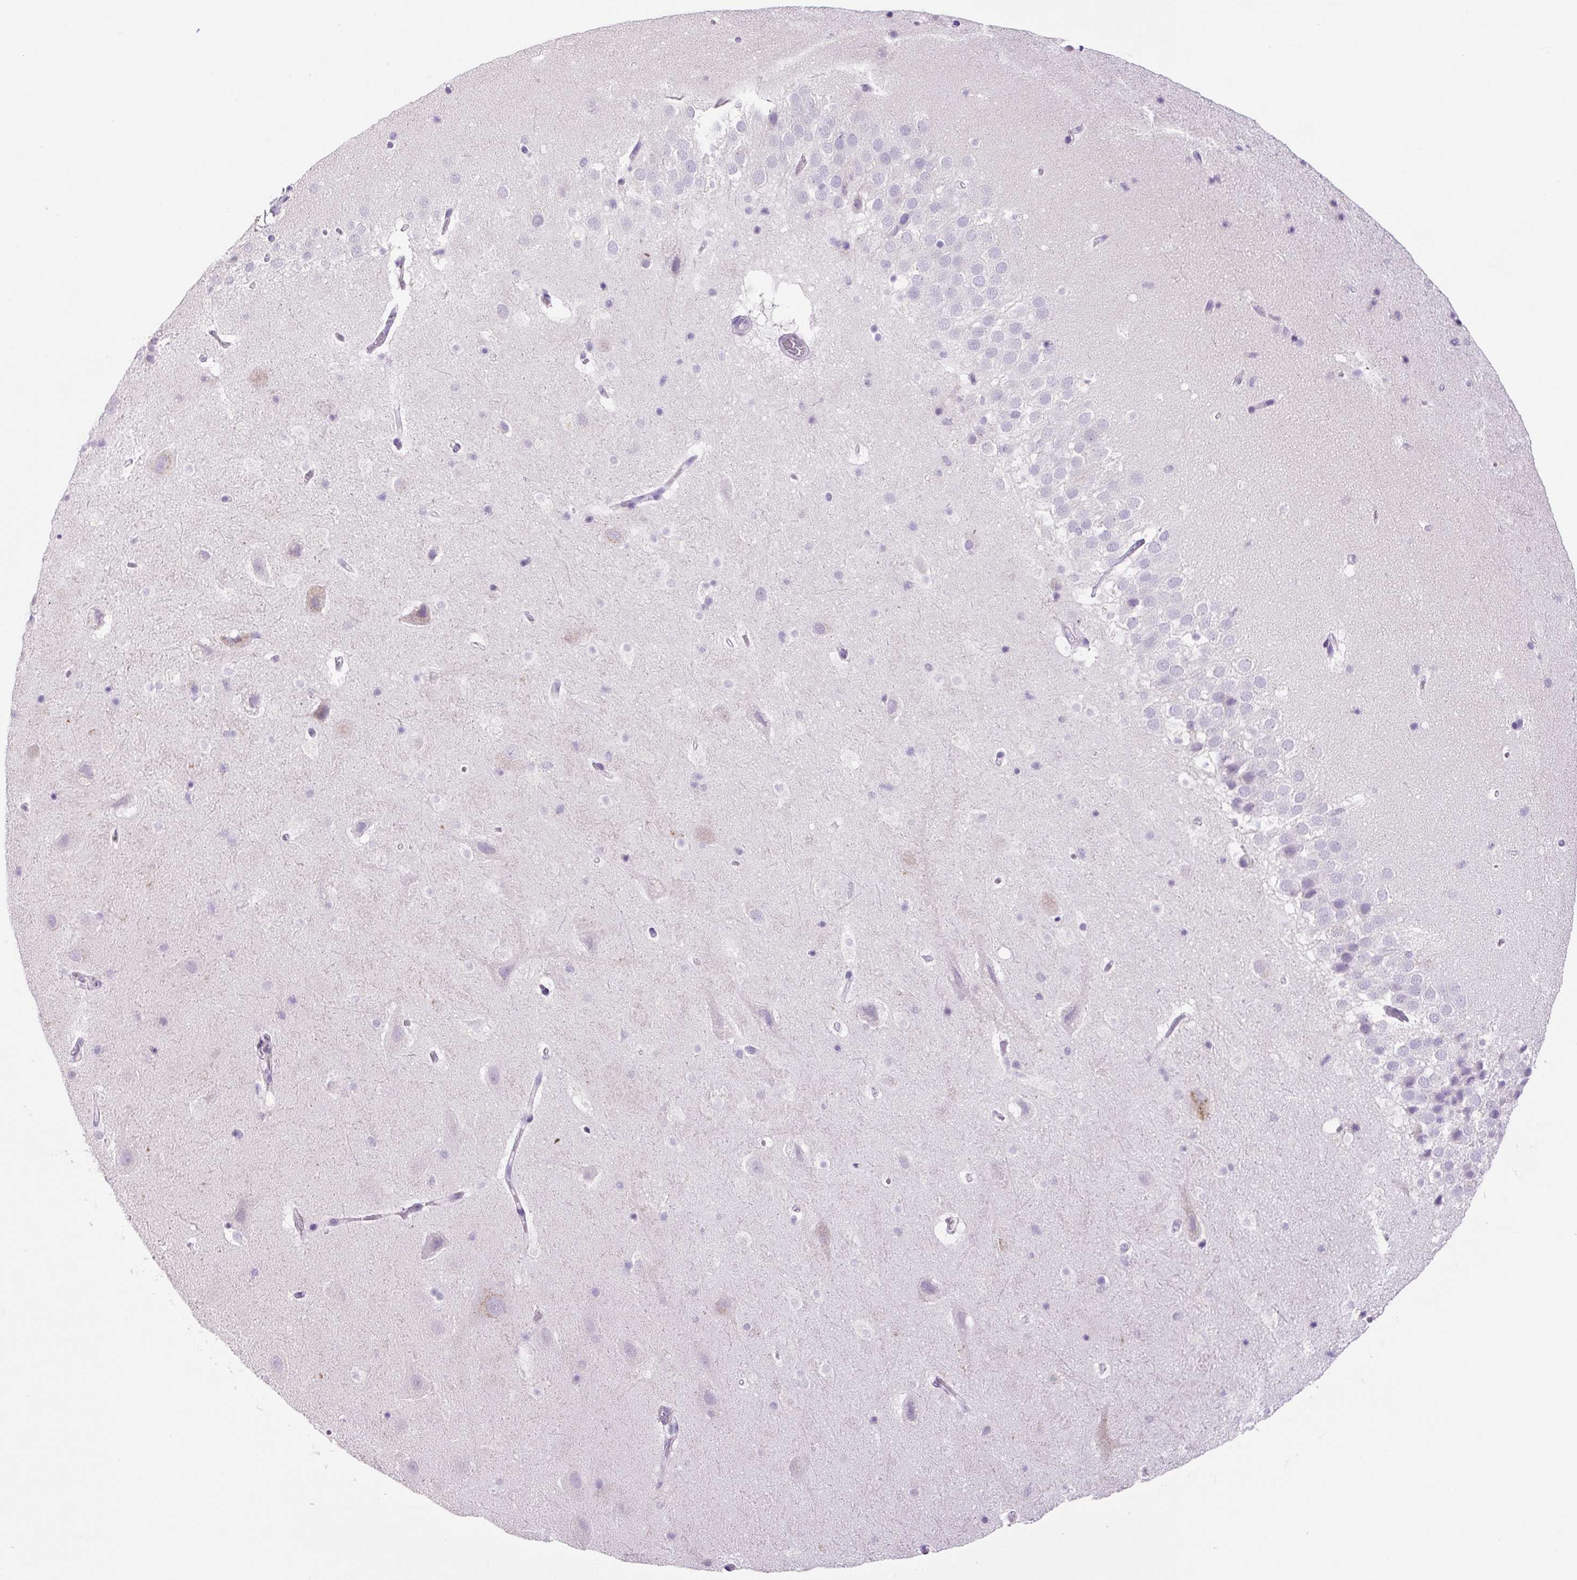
{"staining": {"intensity": "negative", "quantity": "none", "location": "none"}, "tissue": "hippocampus", "cell_type": "Glial cells", "image_type": "normal", "snomed": [{"axis": "morphology", "description": "Normal tissue, NOS"}, {"axis": "topography", "description": "Hippocampus"}], "caption": "Normal hippocampus was stained to show a protein in brown. There is no significant staining in glial cells. (DAB immunohistochemistry (IHC), high magnification).", "gene": "CHGA", "patient": {"sex": "male", "age": 37}}